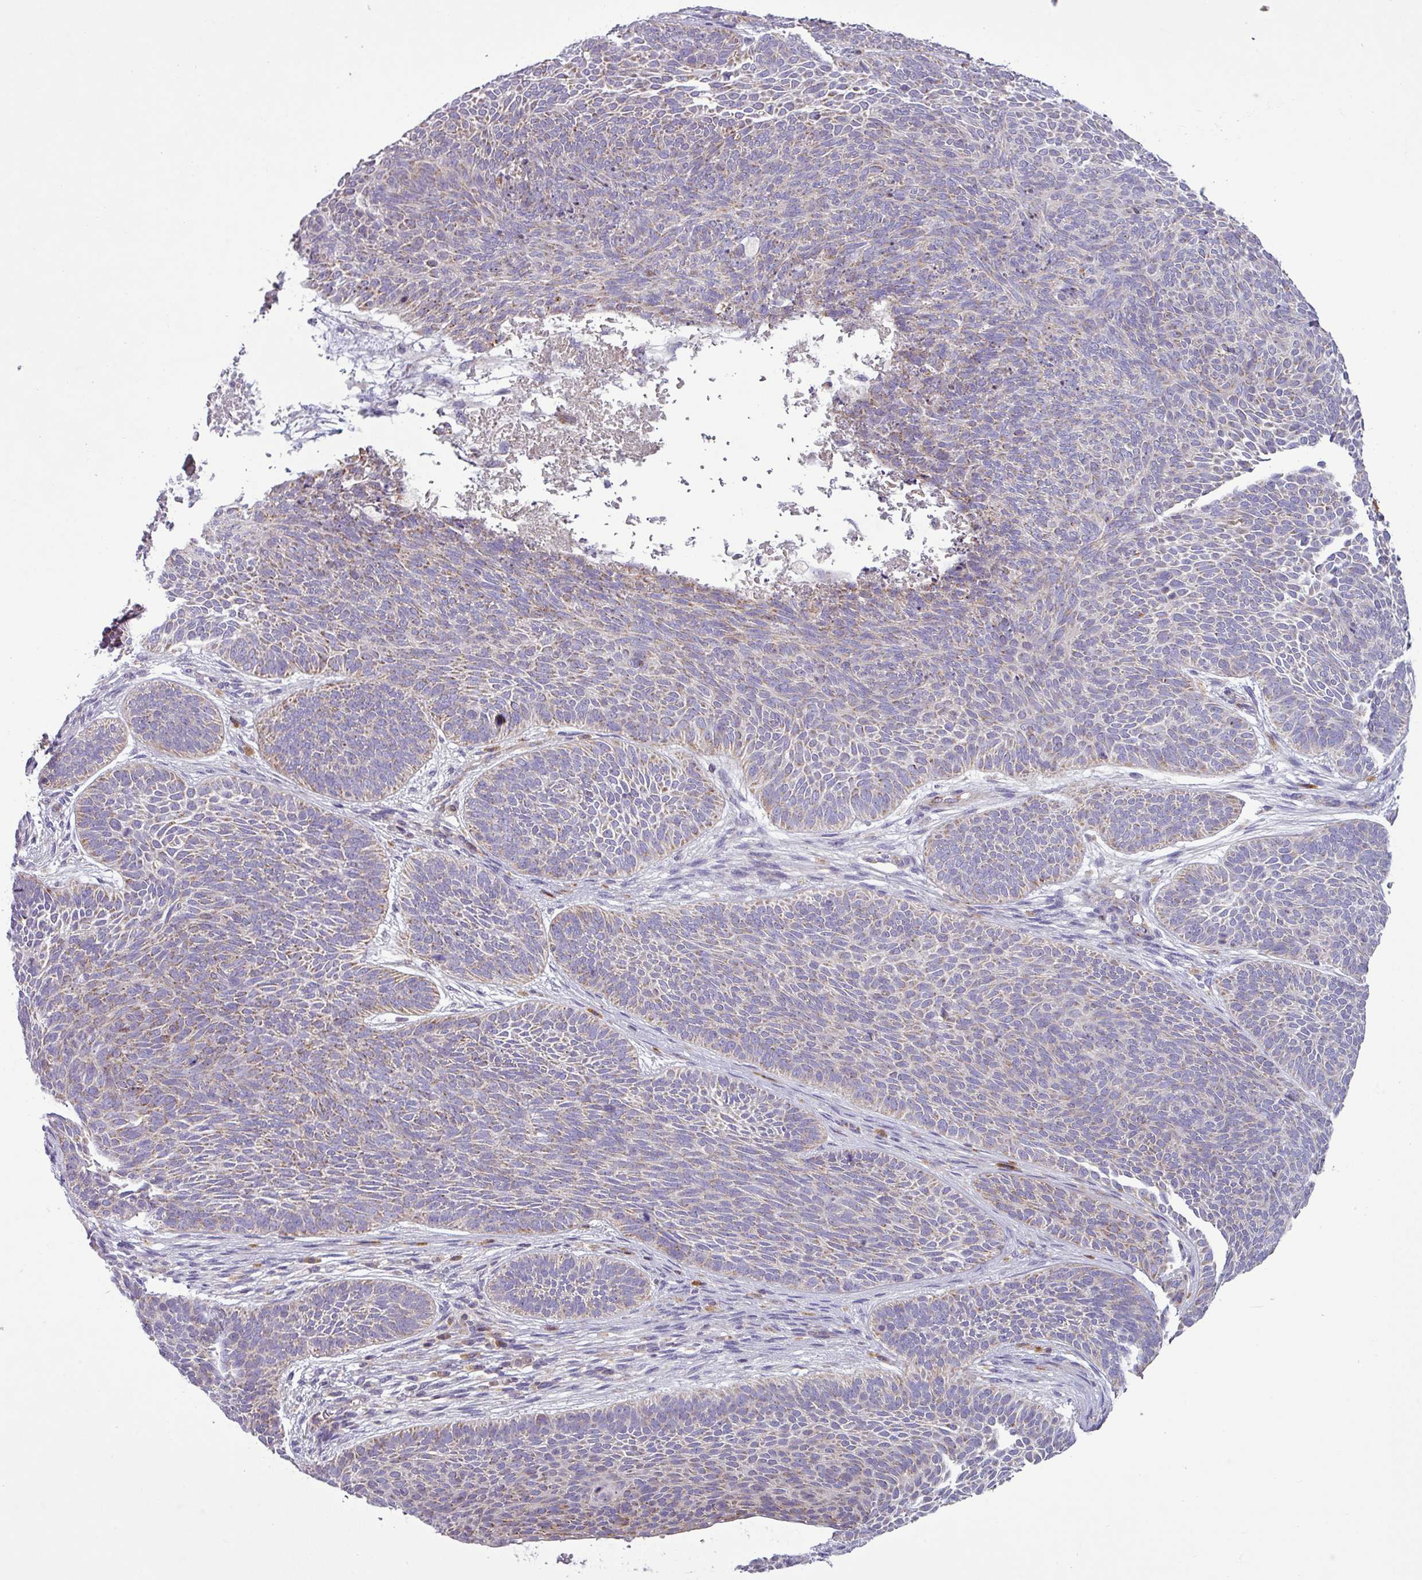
{"staining": {"intensity": "moderate", "quantity": "25%-75%", "location": "cytoplasmic/membranous"}, "tissue": "skin cancer", "cell_type": "Tumor cells", "image_type": "cancer", "snomed": [{"axis": "morphology", "description": "Basal cell carcinoma"}, {"axis": "topography", "description": "Skin"}], "caption": "DAB (3,3'-diaminobenzidine) immunohistochemical staining of human skin basal cell carcinoma exhibits moderate cytoplasmic/membranous protein positivity in about 25%-75% of tumor cells.", "gene": "PNMA6A", "patient": {"sex": "male", "age": 85}}